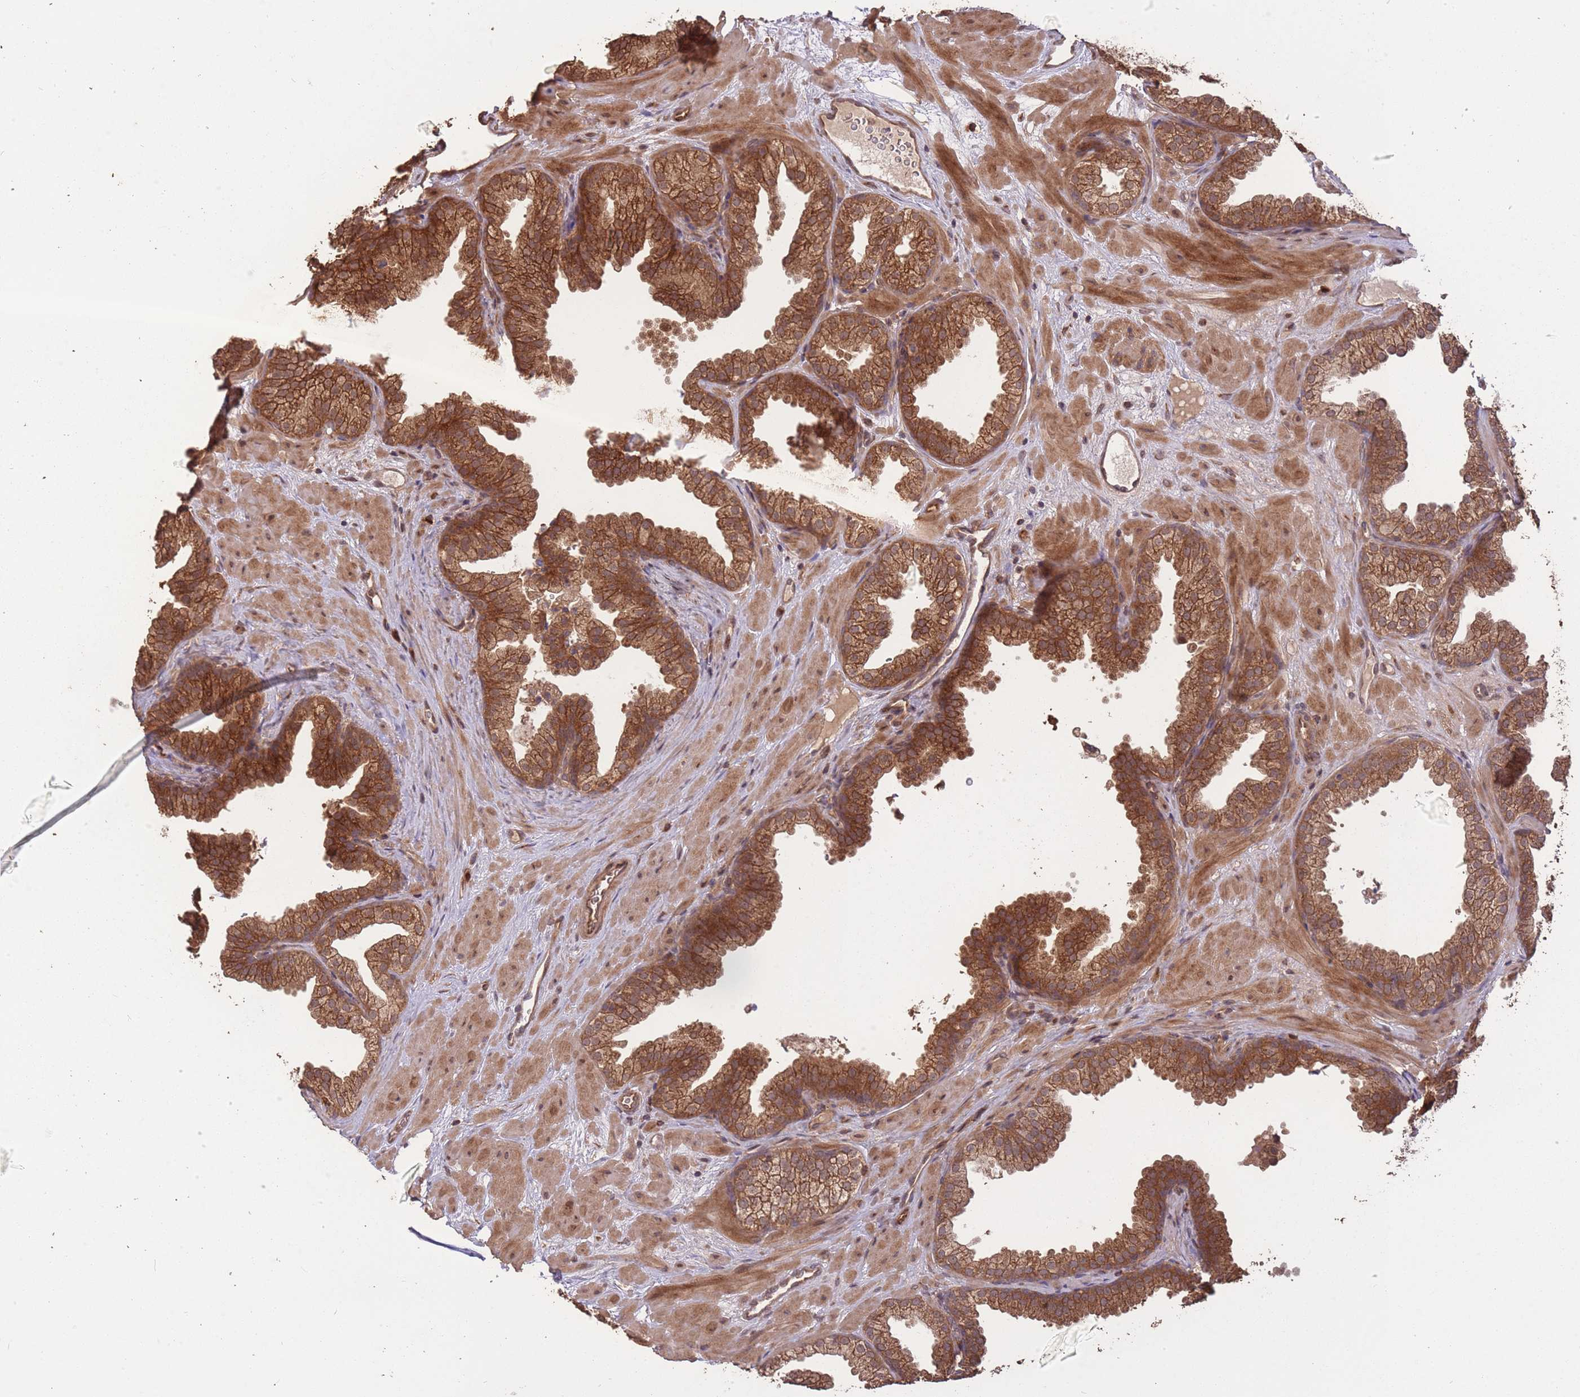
{"staining": {"intensity": "strong", "quantity": ">75%", "location": "cytoplasmic/membranous"}, "tissue": "prostate", "cell_type": "Glandular cells", "image_type": "normal", "snomed": [{"axis": "morphology", "description": "Normal tissue, NOS"}, {"axis": "topography", "description": "Prostate"}], "caption": "Immunohistochemistry micrograph of normal prostate stained for a protein (brown), which shows high levels of strong cytoplasmic/membranous positivity in about >75% of glandular cells.", "gene": "ERBB3", "patient": {"sex": "male", "age": 37}}